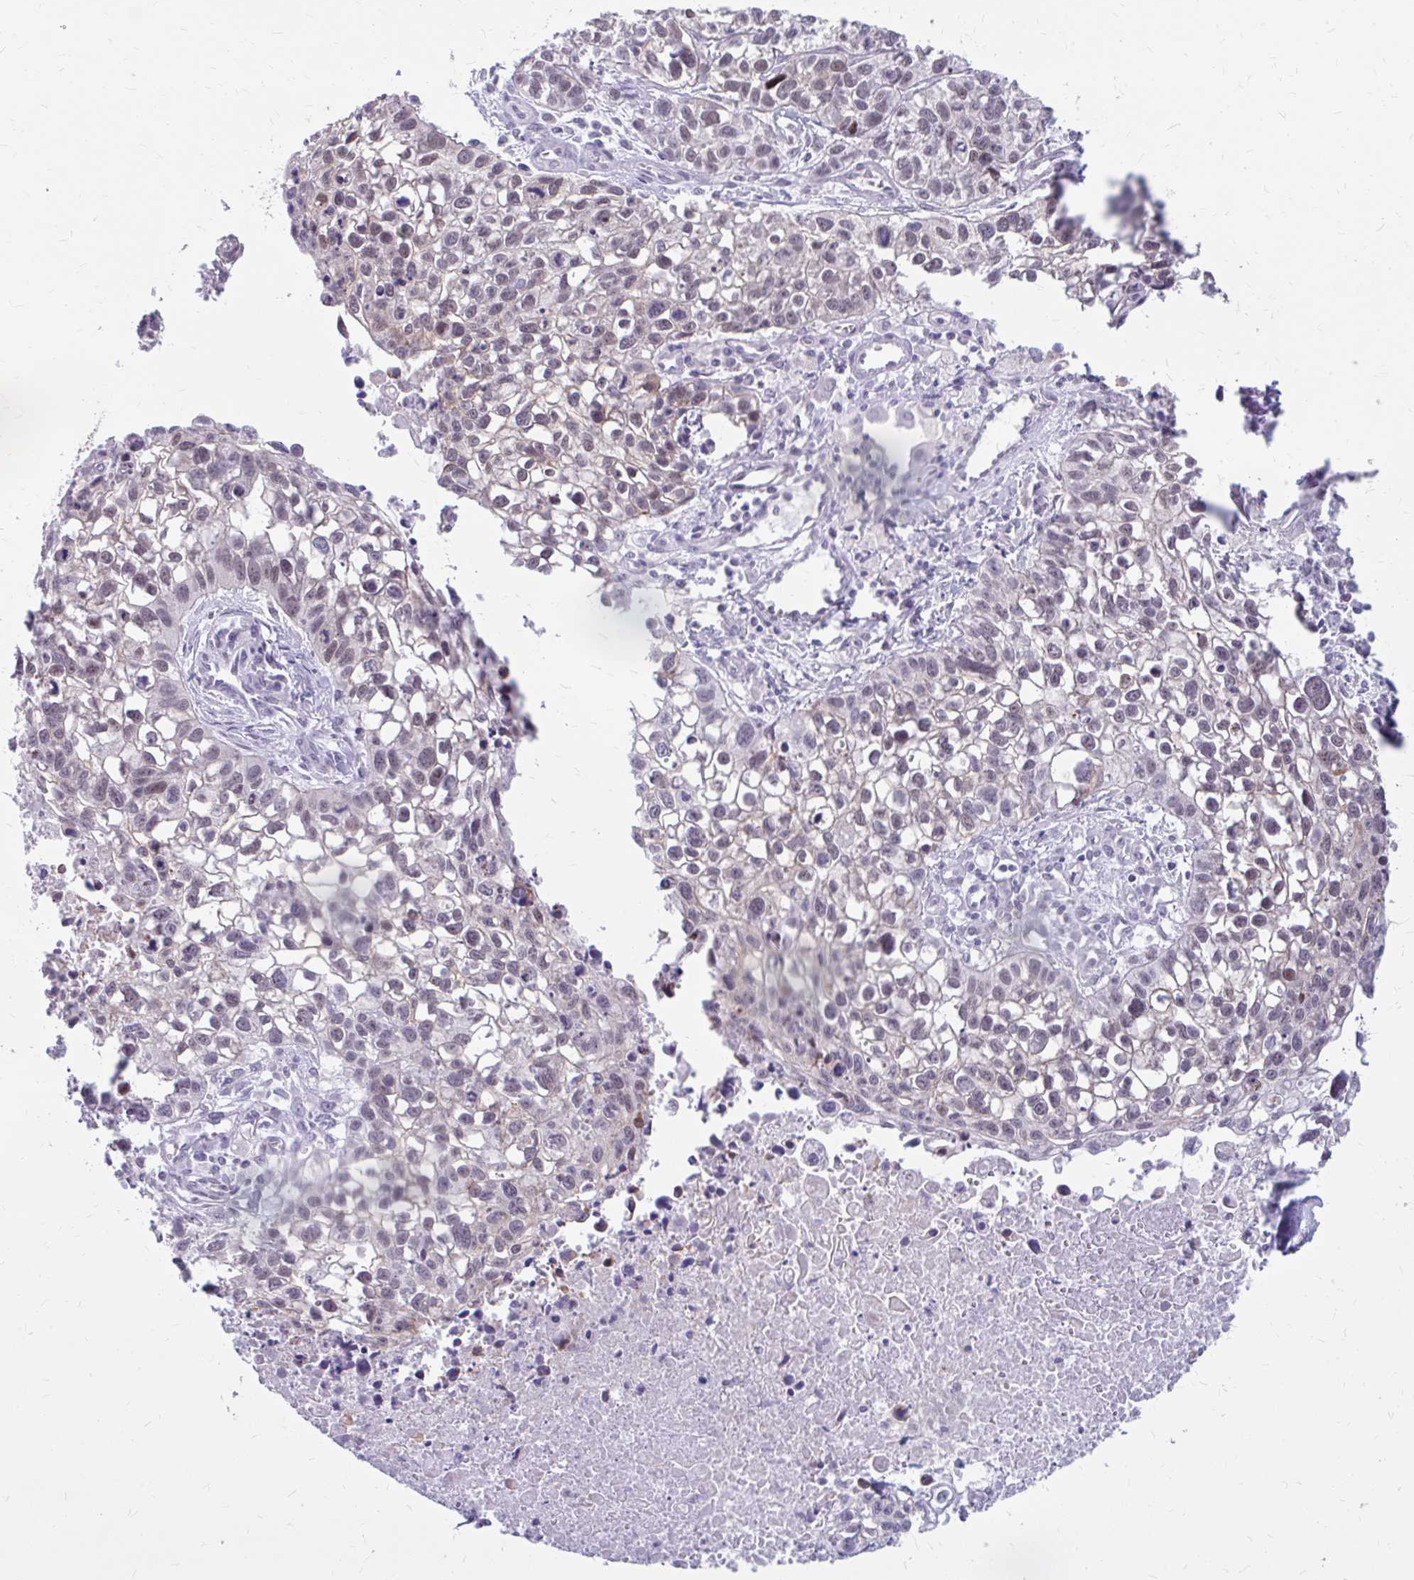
{"staining": {"intensity": "moderate", "quantity": "<25%", "location": "nuclear"}, "tissue": "lung cancer", "cell_type": "Tumor cells", "image_type": "cancer", "snomed": [{"axis": "morphology", "description": "Squamous cell carcinoma, NOS"}, {"axis": "topography", "description": "Lung"}], "caption": "Tumor cells show low levels of moderate nuclear positivity in approximately <25% of cells in lung cancer (squamous cell carcinoma).", "gene": "RGS16", "patient": {"sex": "male", "age": 74}}